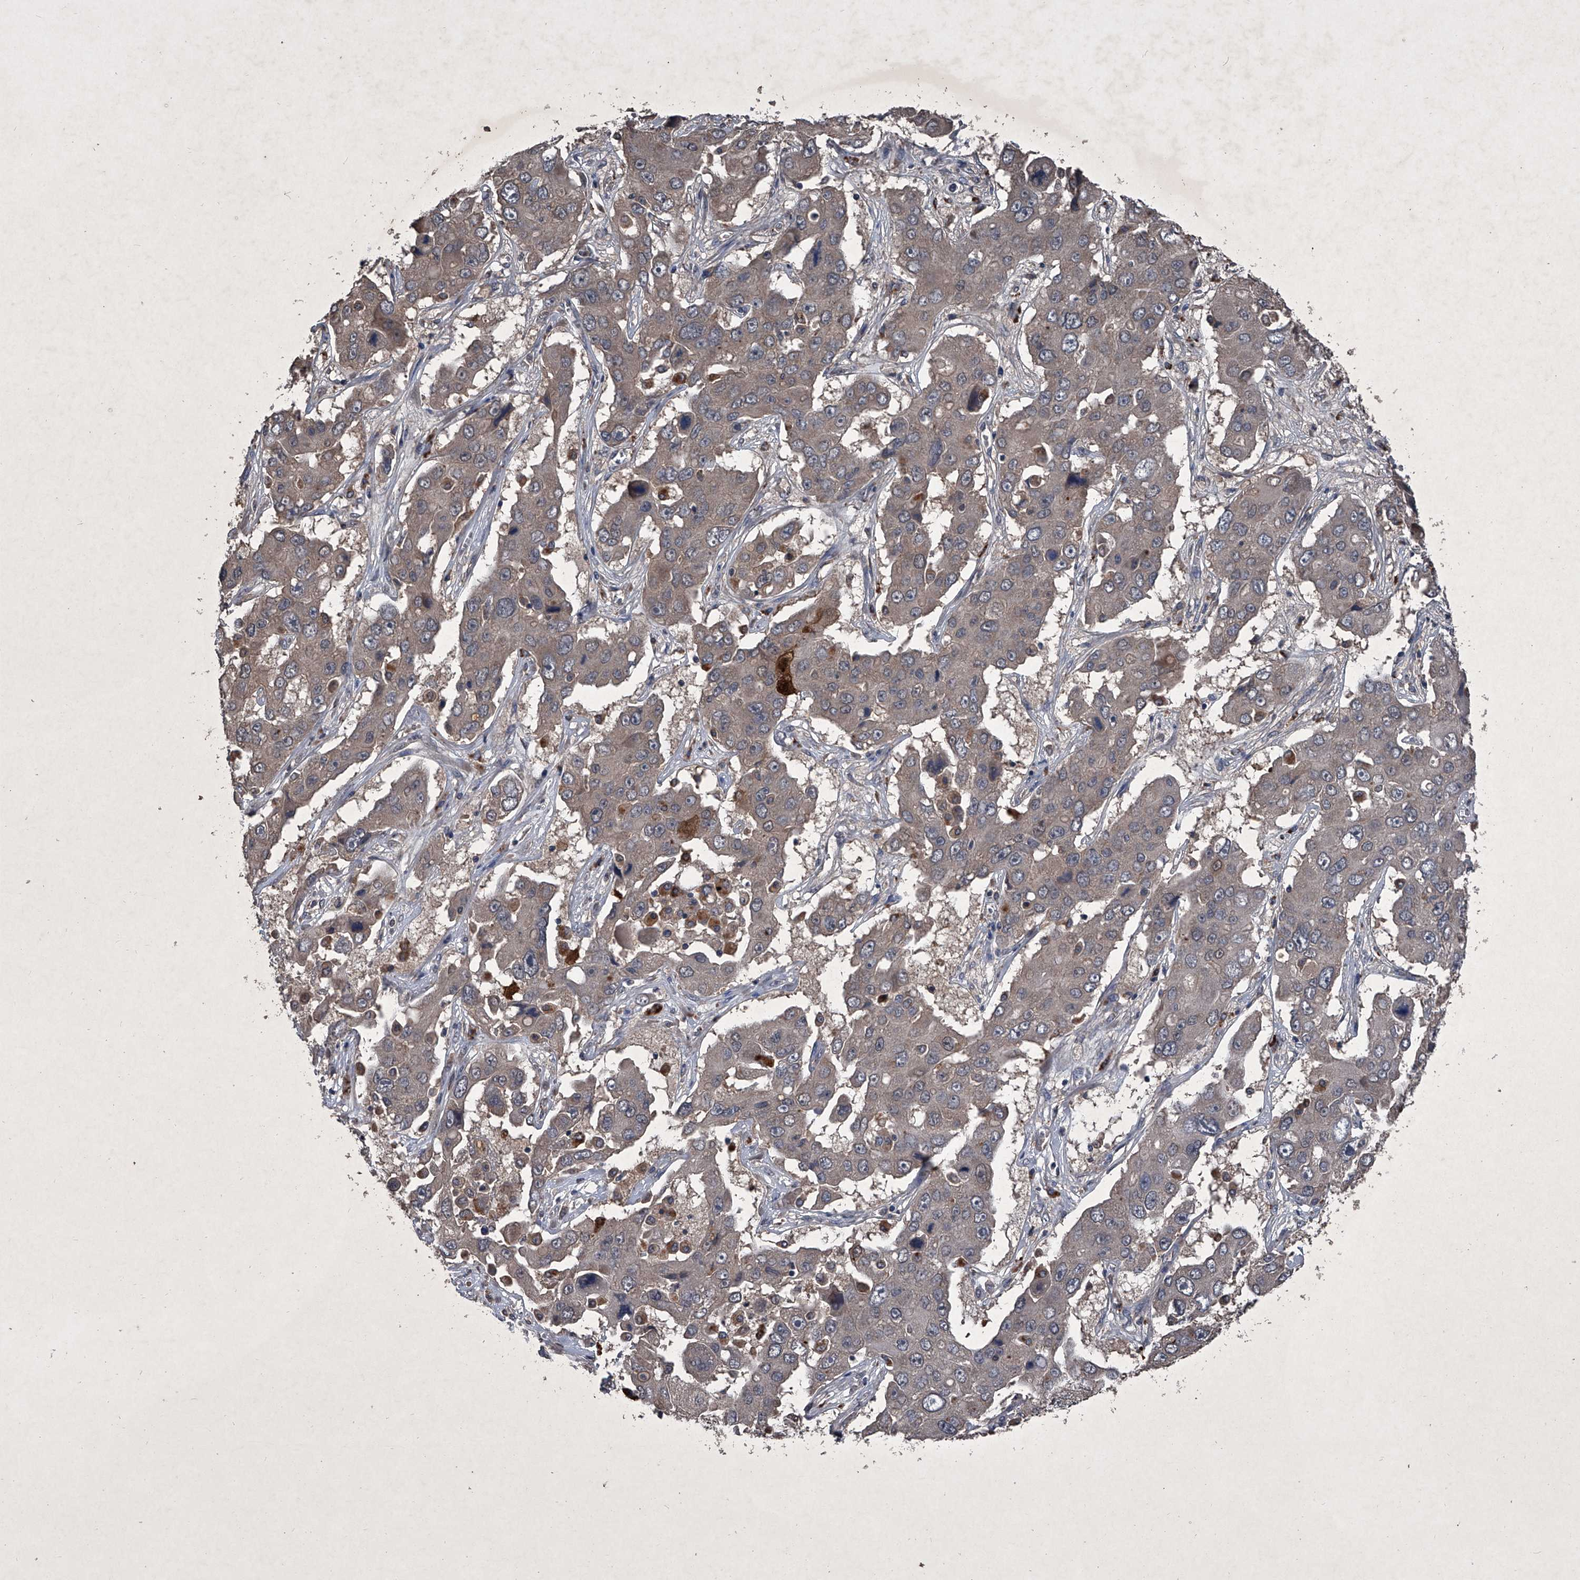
{"staining": {"intensity": "weak", "quantity": "25%-75%", "location": "cytoplasmic/membranous"}, "tissue": "liver cancer", "cell_type": "Tumor cells", "image_type": "cancer", "snomed": [{"axis": "morphology", "description": "Cholangiocarcinoma"}, {"axis": "topography", "description": "Liver"}], "caption": "A photomicrograph of liver cancer (cholangiocarcinoma) stained for a protein exhibits weak cytoplasmic/membranous brown staining in tumor cells. (brown staining indicates protein expression, while blue staining denotes nuclei).", "gene": "MAPKAP1", "patient": {"sex": "male", "age": 67}}